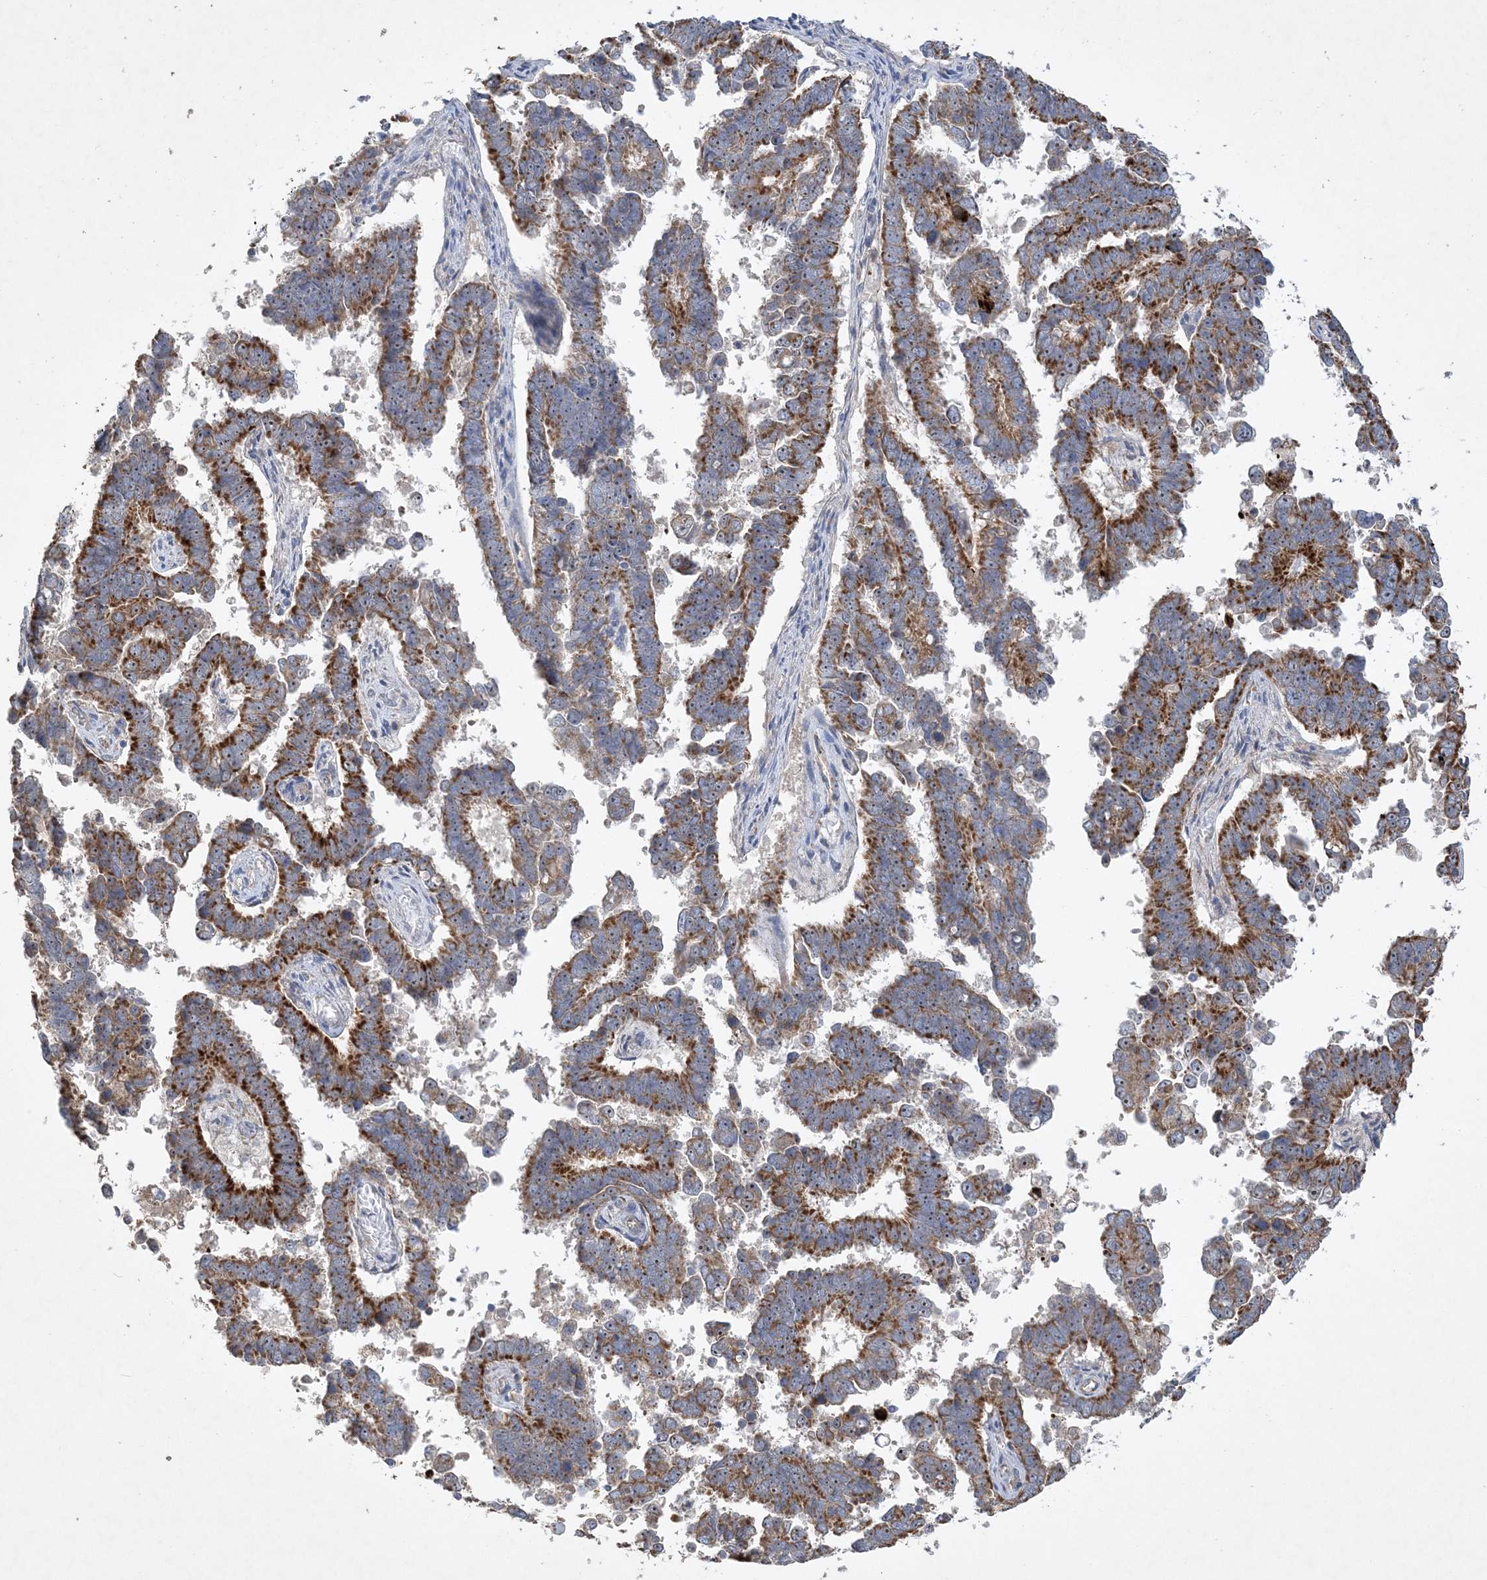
{"staining": {"intensity": "strong", "quantity": ">75%", "location": "cytoplasmic/membranous,nuclear"}, "tissue": "endometrial cancer", "cell_type": "Tumor cells", "image_type": "cancer", "snomed": [{"axis": "morphology", "description": "Adenocarcinoma, NOS"}, {"axis": "topography", "description": "Endometrium"}], "caption": "Immunohistochemical staining of endometrial adenocarcinoma reveals high levels of strong cytoplasmic/membranous and nuclear expression in about >75% of tumor cells.", "gene": "FEZ2", "patient": {"sex": "female", "age": 75}}